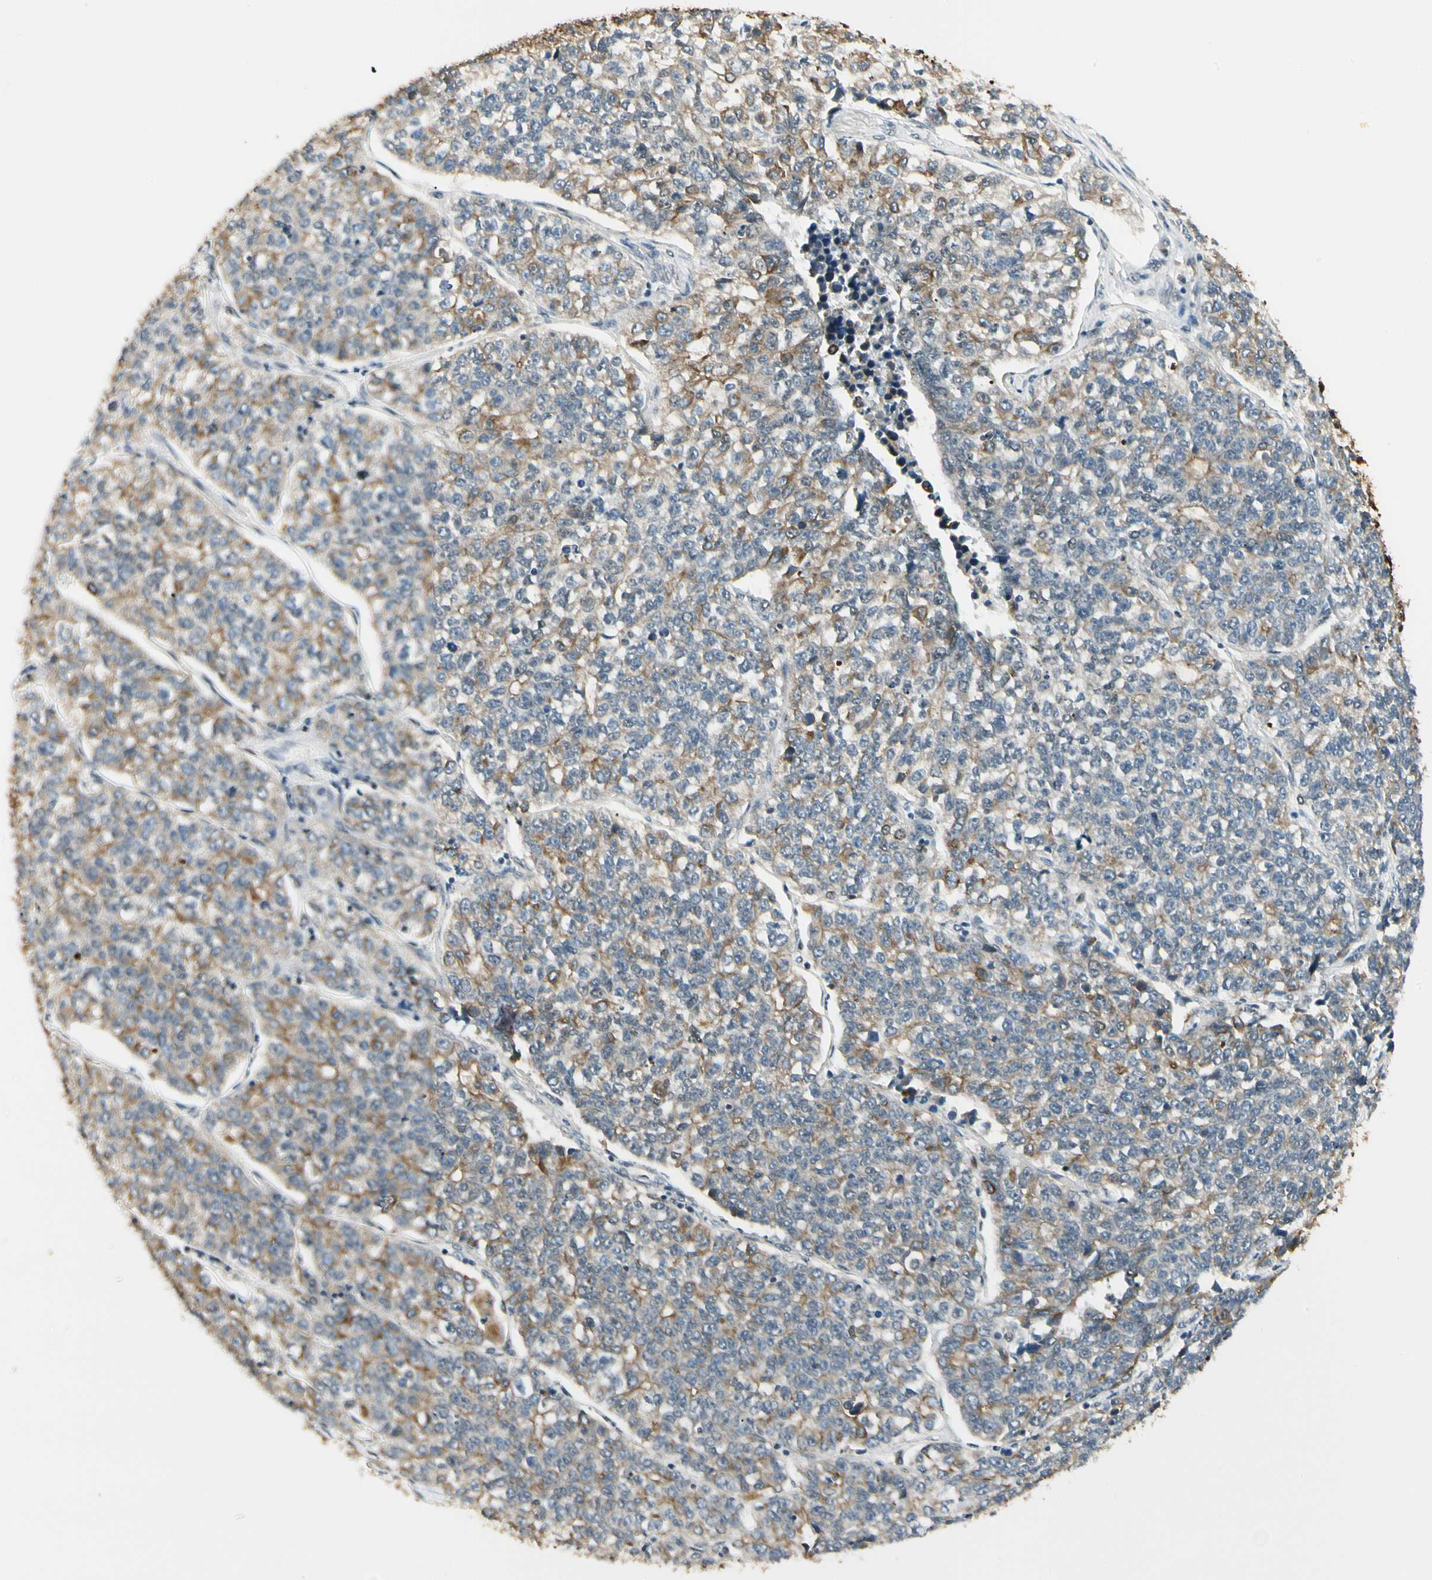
{"staining": {"intensity": "moderate", "quantity": ">75%", "location": "cytoplasmic/membranous"}, "tissue": "lung cancer", "cell_type": "Tumor cells", "image_type": "cancer", "snomed": [{"axis": "morphology", "description": "Adenocarcinoma, NOS"}, {"axis": "topography", "description": "Lung"}], "caption": "Lung adenocarcinoma stained with immunohistochemistry displays moderate cytoplasmic/membranous positivity in about >75% of tumor cells. (Brightfield microscopy of DAB IHC at high magnification).", "gene": "ATXN1", "patient": {"sex": "male", "age": 49}}